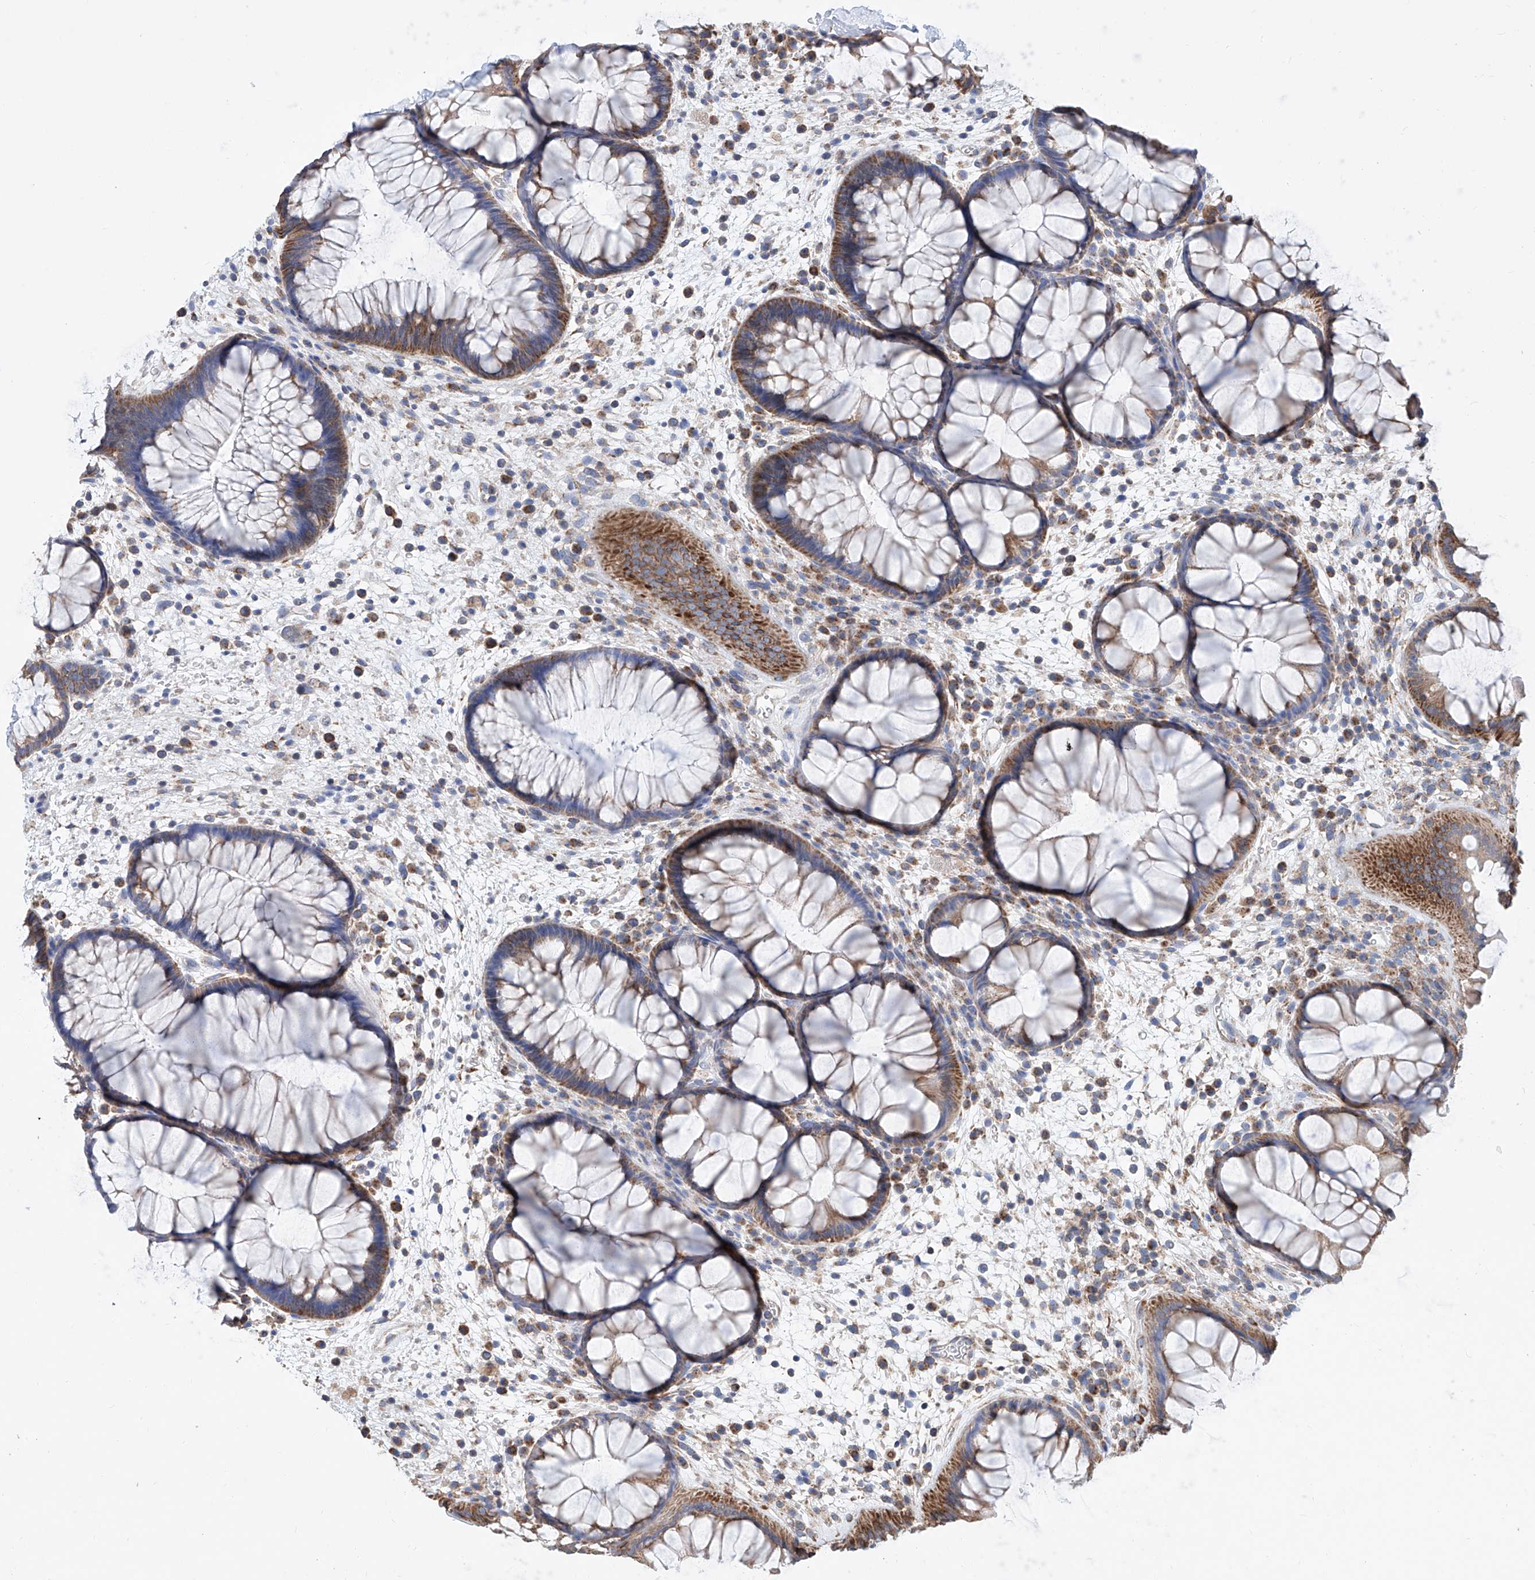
{"staining": {"intensity": "moderate", "quantity": ">75%", "location": "cytoplasmic/membranous"}, "tissue": "rectum", "cell_type": "Glandular cells", "image_type": "normal", "snomed": [{"axis": "morphology", "description": "Normal tissue, NOS"}, {"axis": "topography", "description": "Rectum"}], "caption": "Immunohistochemical staining of unremarkable rectum demonstrates medium levels of moderate cytoplasmic/membranous expression in about >75% of glandular cells.", "gene": "MAD2L1", "patient": {"sex": "male", "age": 51}}